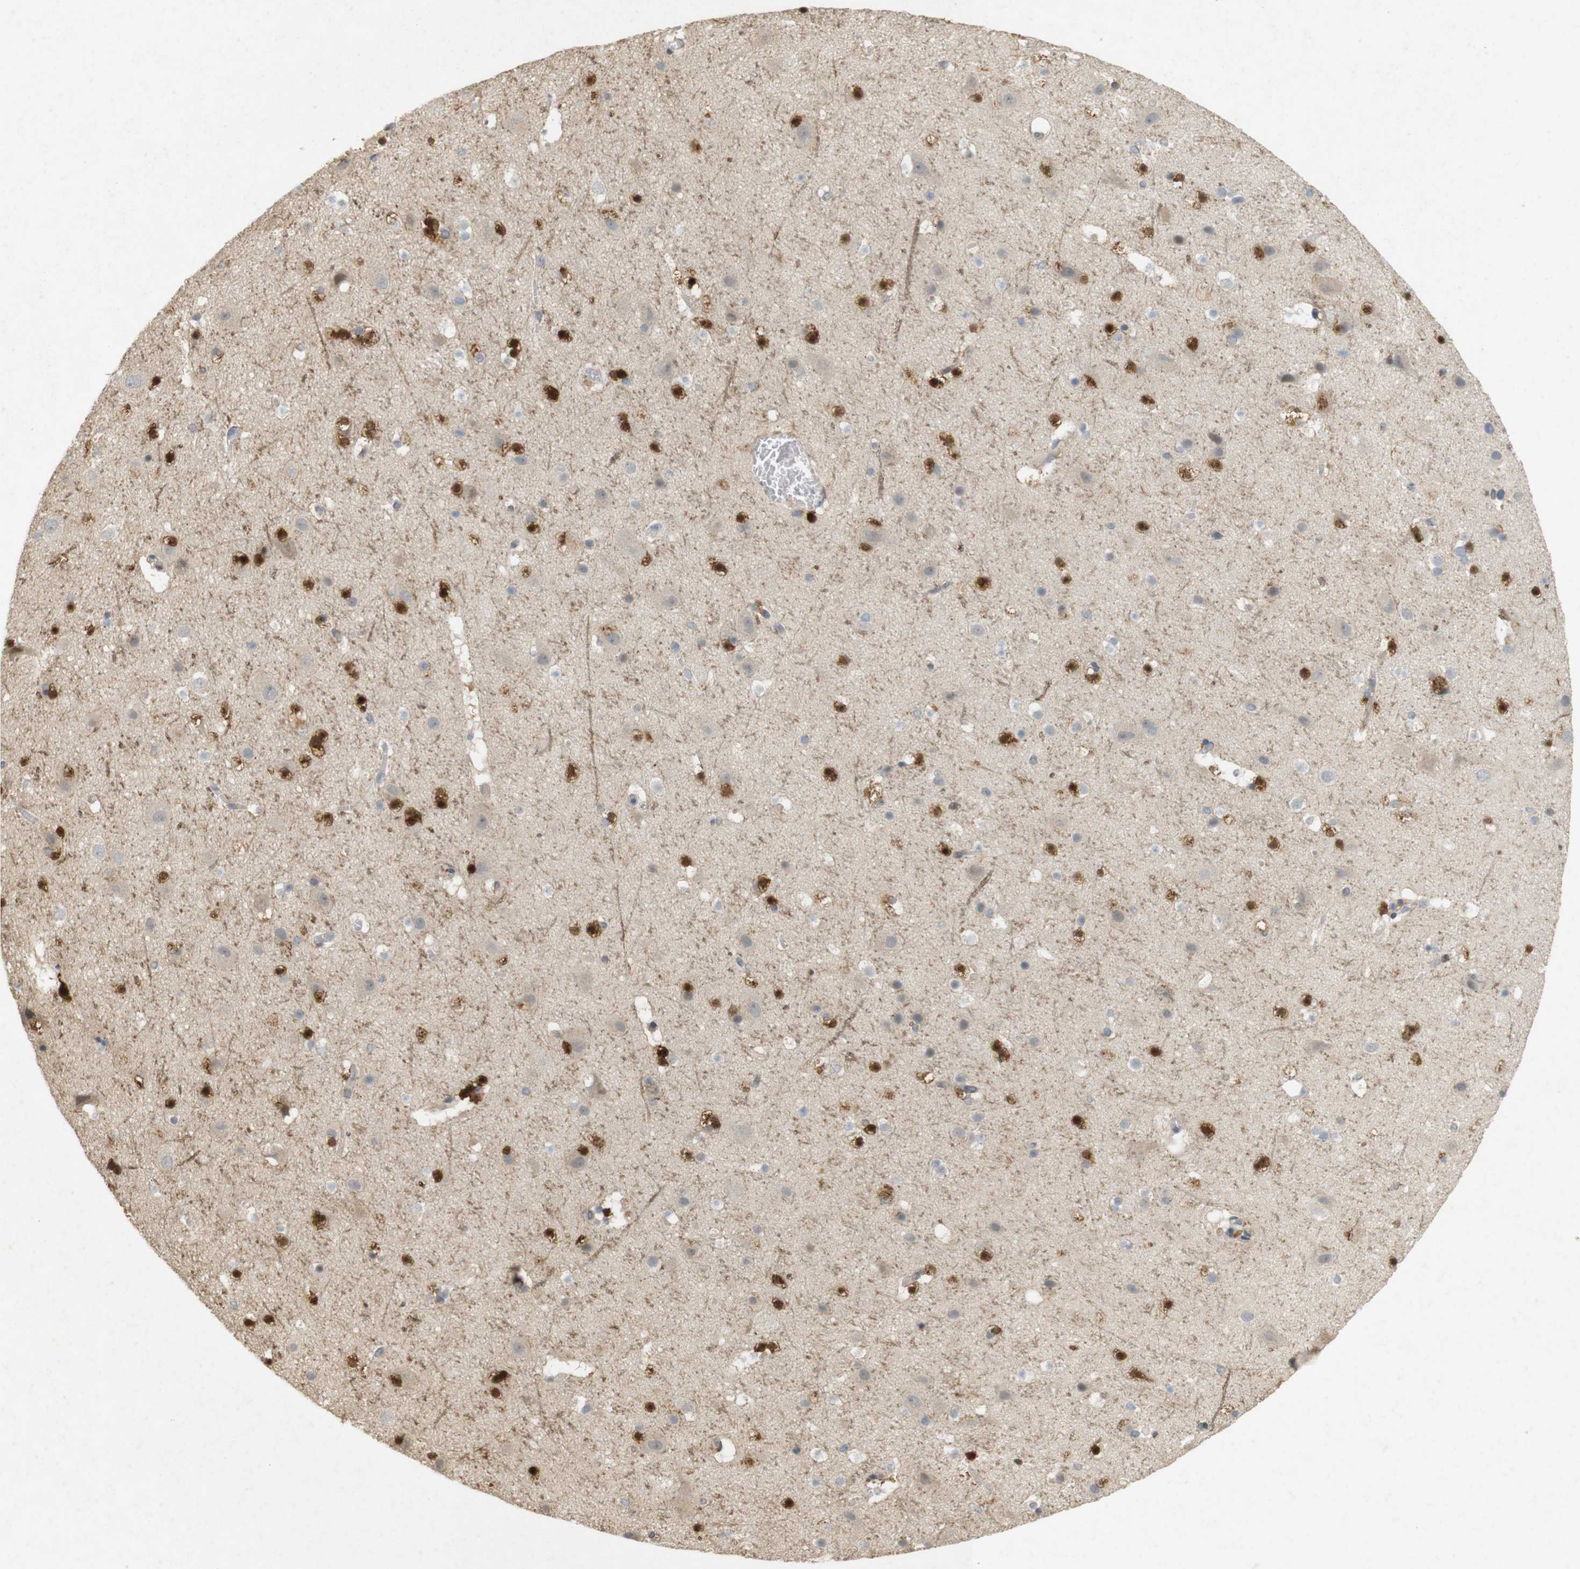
{"staining": {"intensity": "moderate", "quantity": "25%-75%", "location": "cytoplasmic/membranous"}, "tissue": "cerebral cortex", "cell_type": "Endothelial cells", "image_type": "normal", "snomed": [{"axis": "morphology", "description": "Normal tissue, NOS"}, {"axis": "topography", "description": "Cerebral cortex"}], "caption": "Moderate cytoplasmic/membranous expression is present in about 25%-75% of endothelial cells in unremarkable cerebral cortex. Immunohistochemistry stains the protein of interest in brown and the nuclei are stained blue.", "gene": "PPP1R14A", "patient": {"sex": "male", "age": 45}}